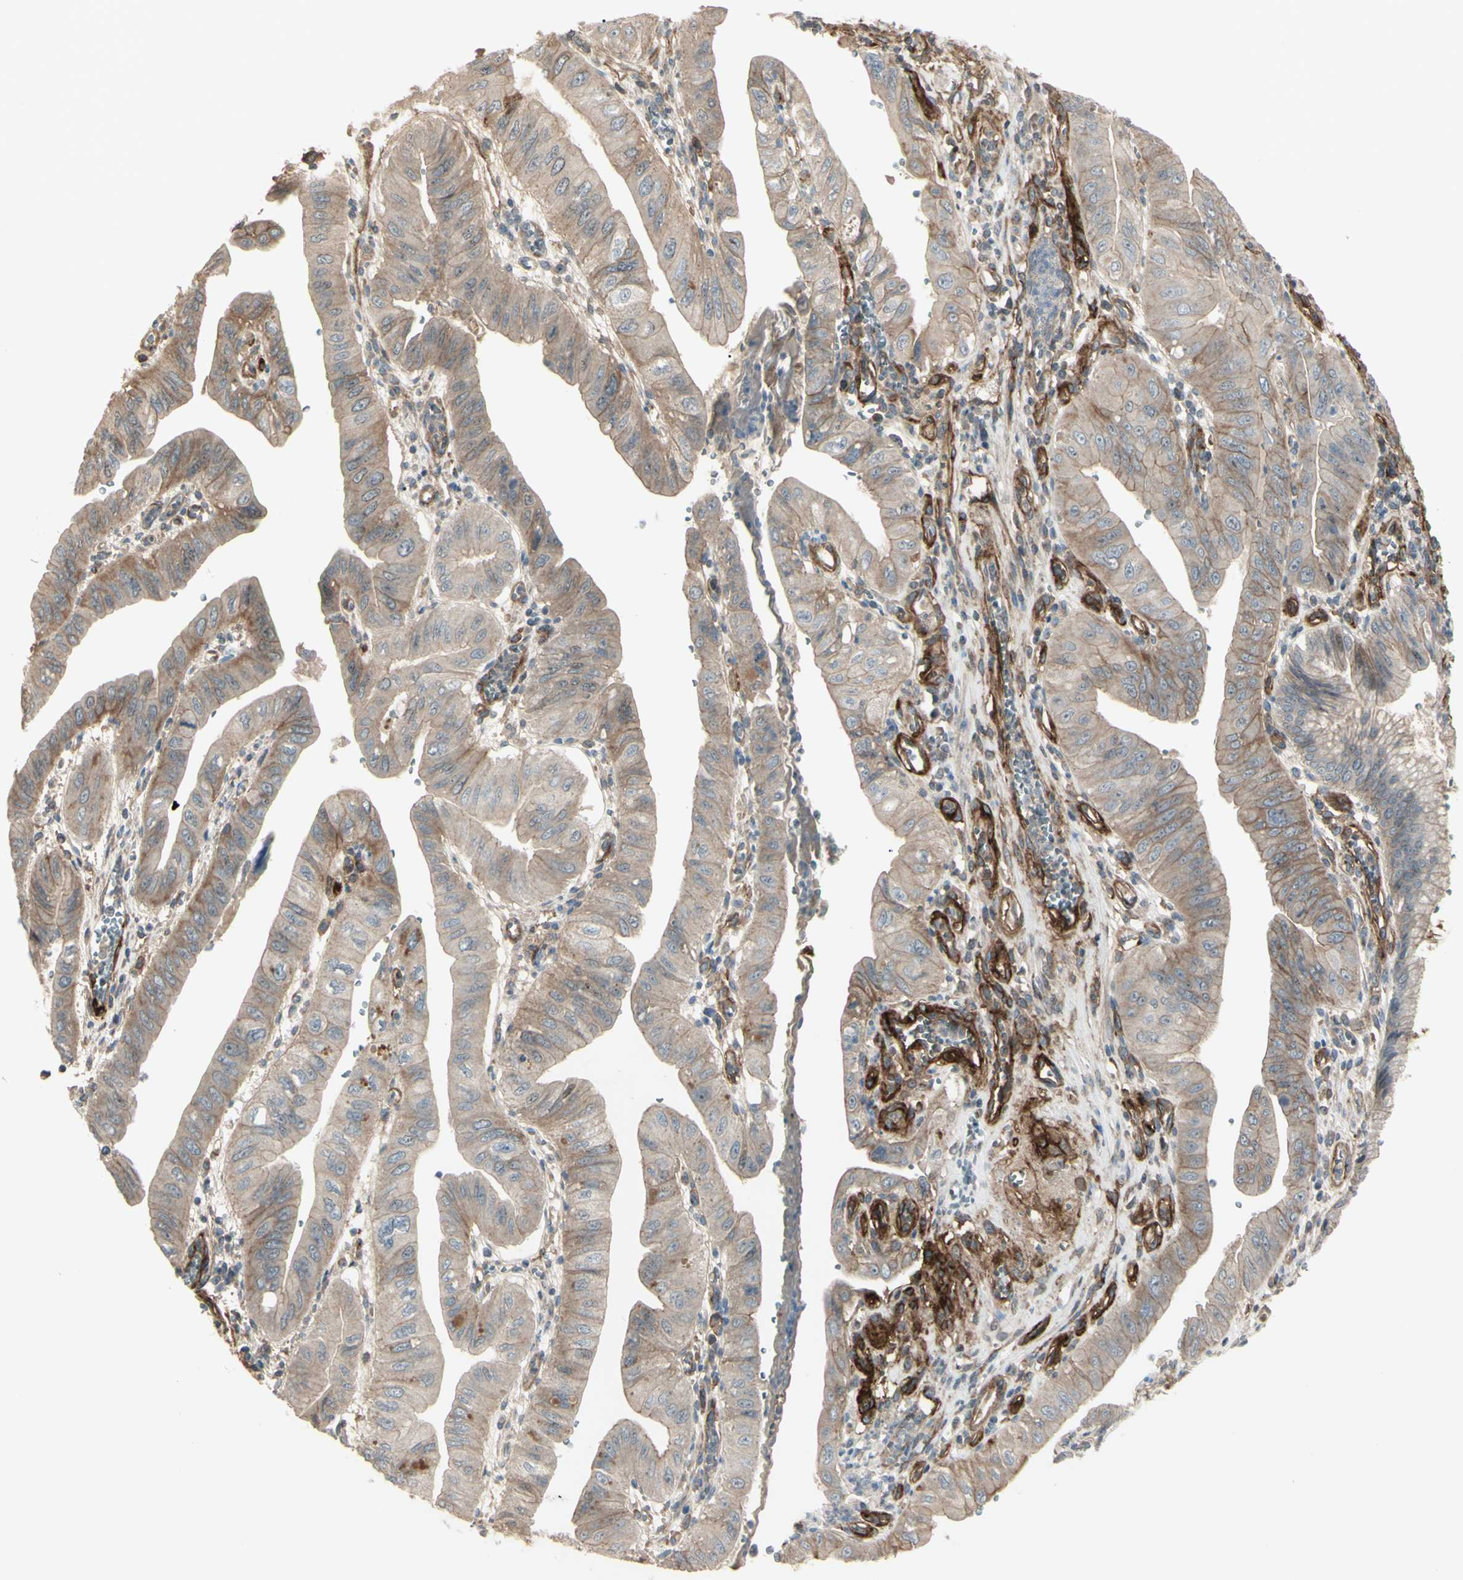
{"staining": {"intensity": "weak", "quantity": ">75%", "location": "cytoplasmic/membranous"}, "tissue": "pancreatic cancer", "cell_type": "Tumor cells", "image_type": "cancer", "snomed": [{"axis": "morphology", "description": "Normal tissue, NOS"}, {"axis": "topography", "description": "Lymph node"}], "caption": "Tumor cells reveal low levels of weak cytoplasmic/membranous staining in about >75% of cells in human pancreatic cancer.", "gene": "CD276", "patient": {"sex": "male", "age": 50}}